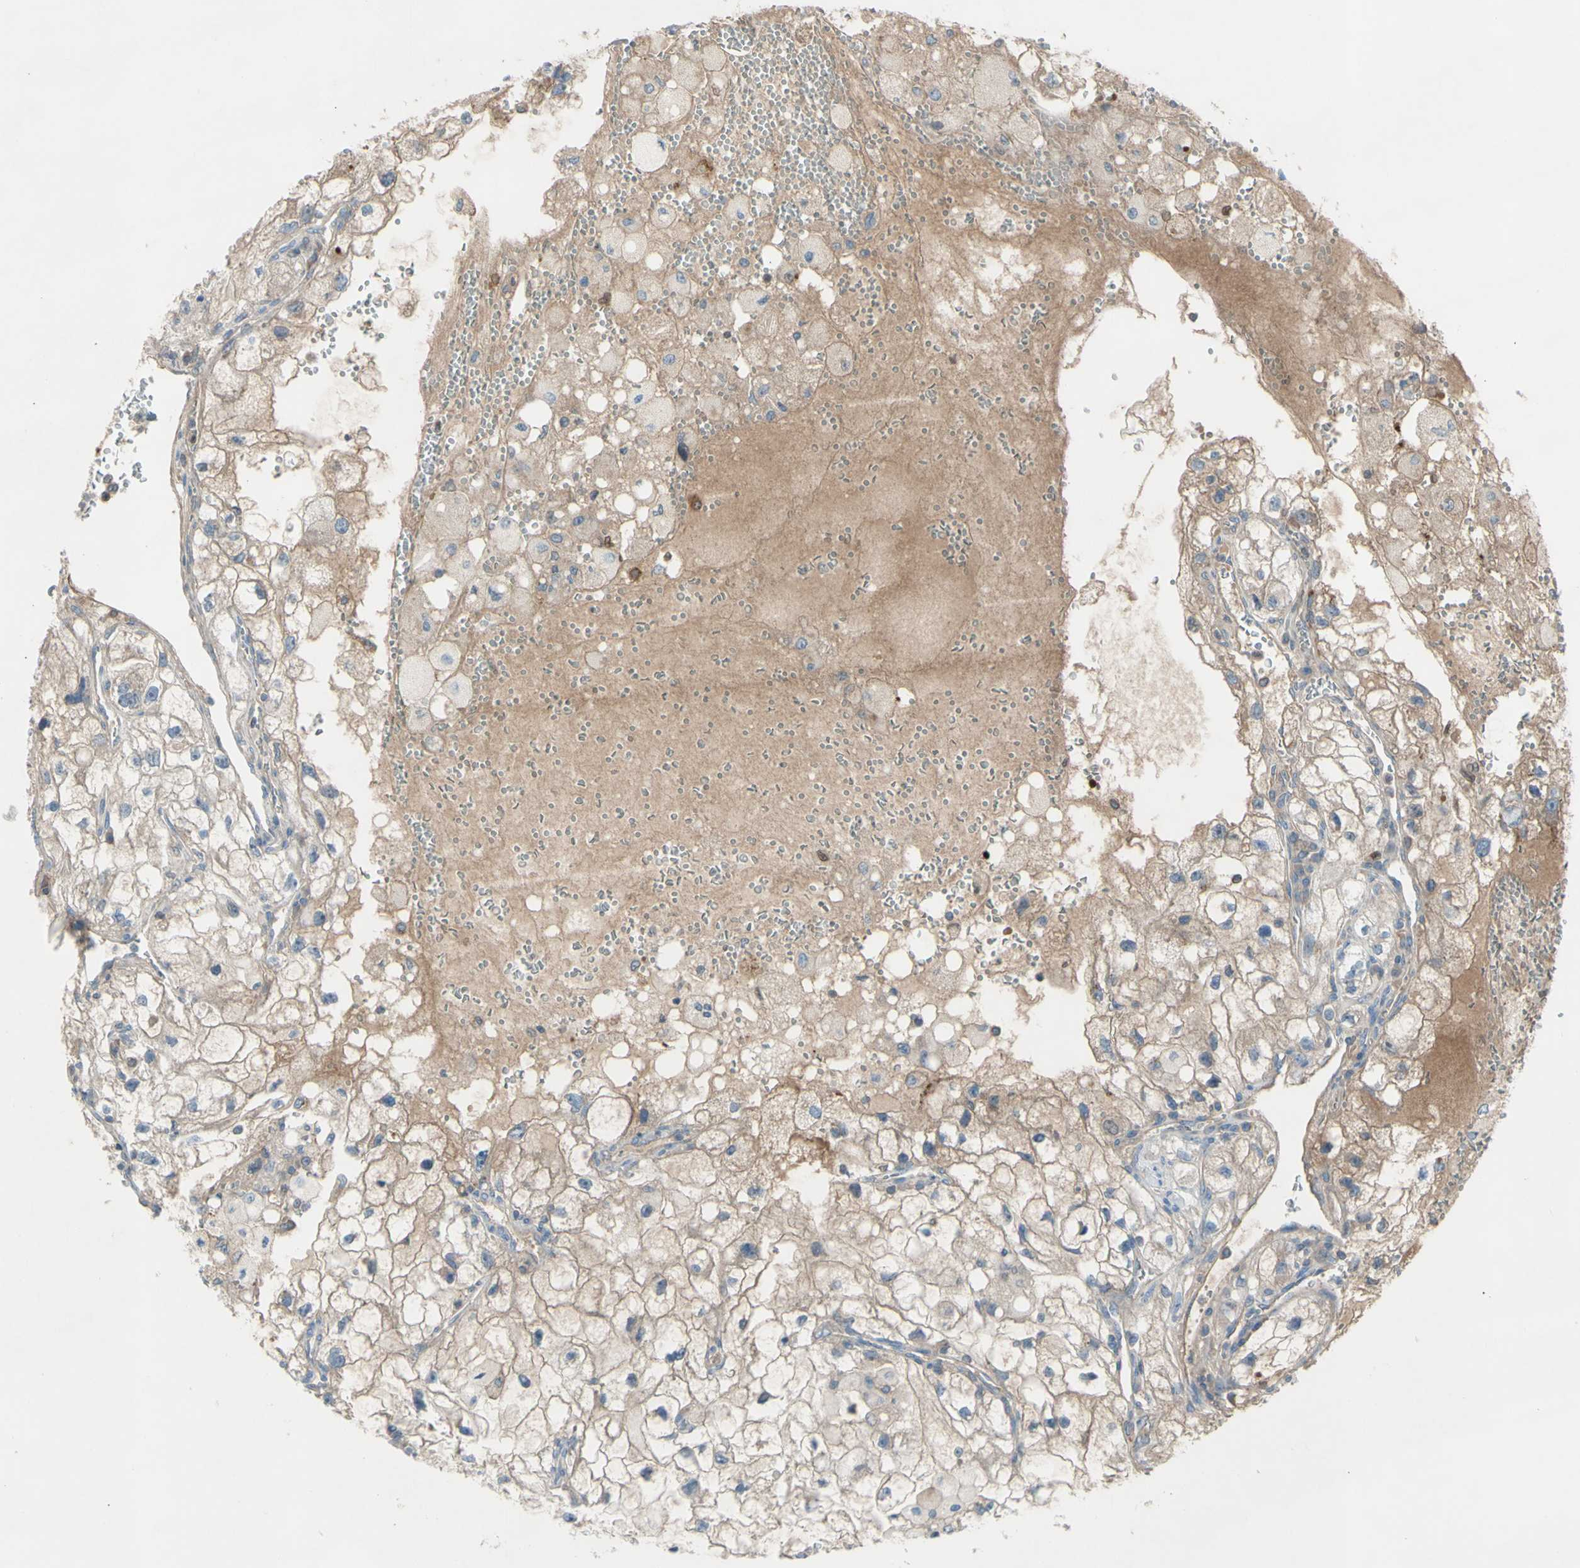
{"staining": {"intensity": "weak", "quantity": "25%-75%", "location": "cytoplasmic/membranous"}, "tissue": "renal cancer", "cell_type": "Tumor cells", "image_type": "cancer", "snomed": [{"axis": "morphology", "description": "Adenocarcinoma, NOS"}, {"axis": "topography", "description": "Kidney"}], "caption": "Renal cancer stained for a protein demonstrates weak cytoplasmic/membranous positivity in tumor cells.", "gene": "ATRN", "patient": {"sex": "female", "age": 70}}